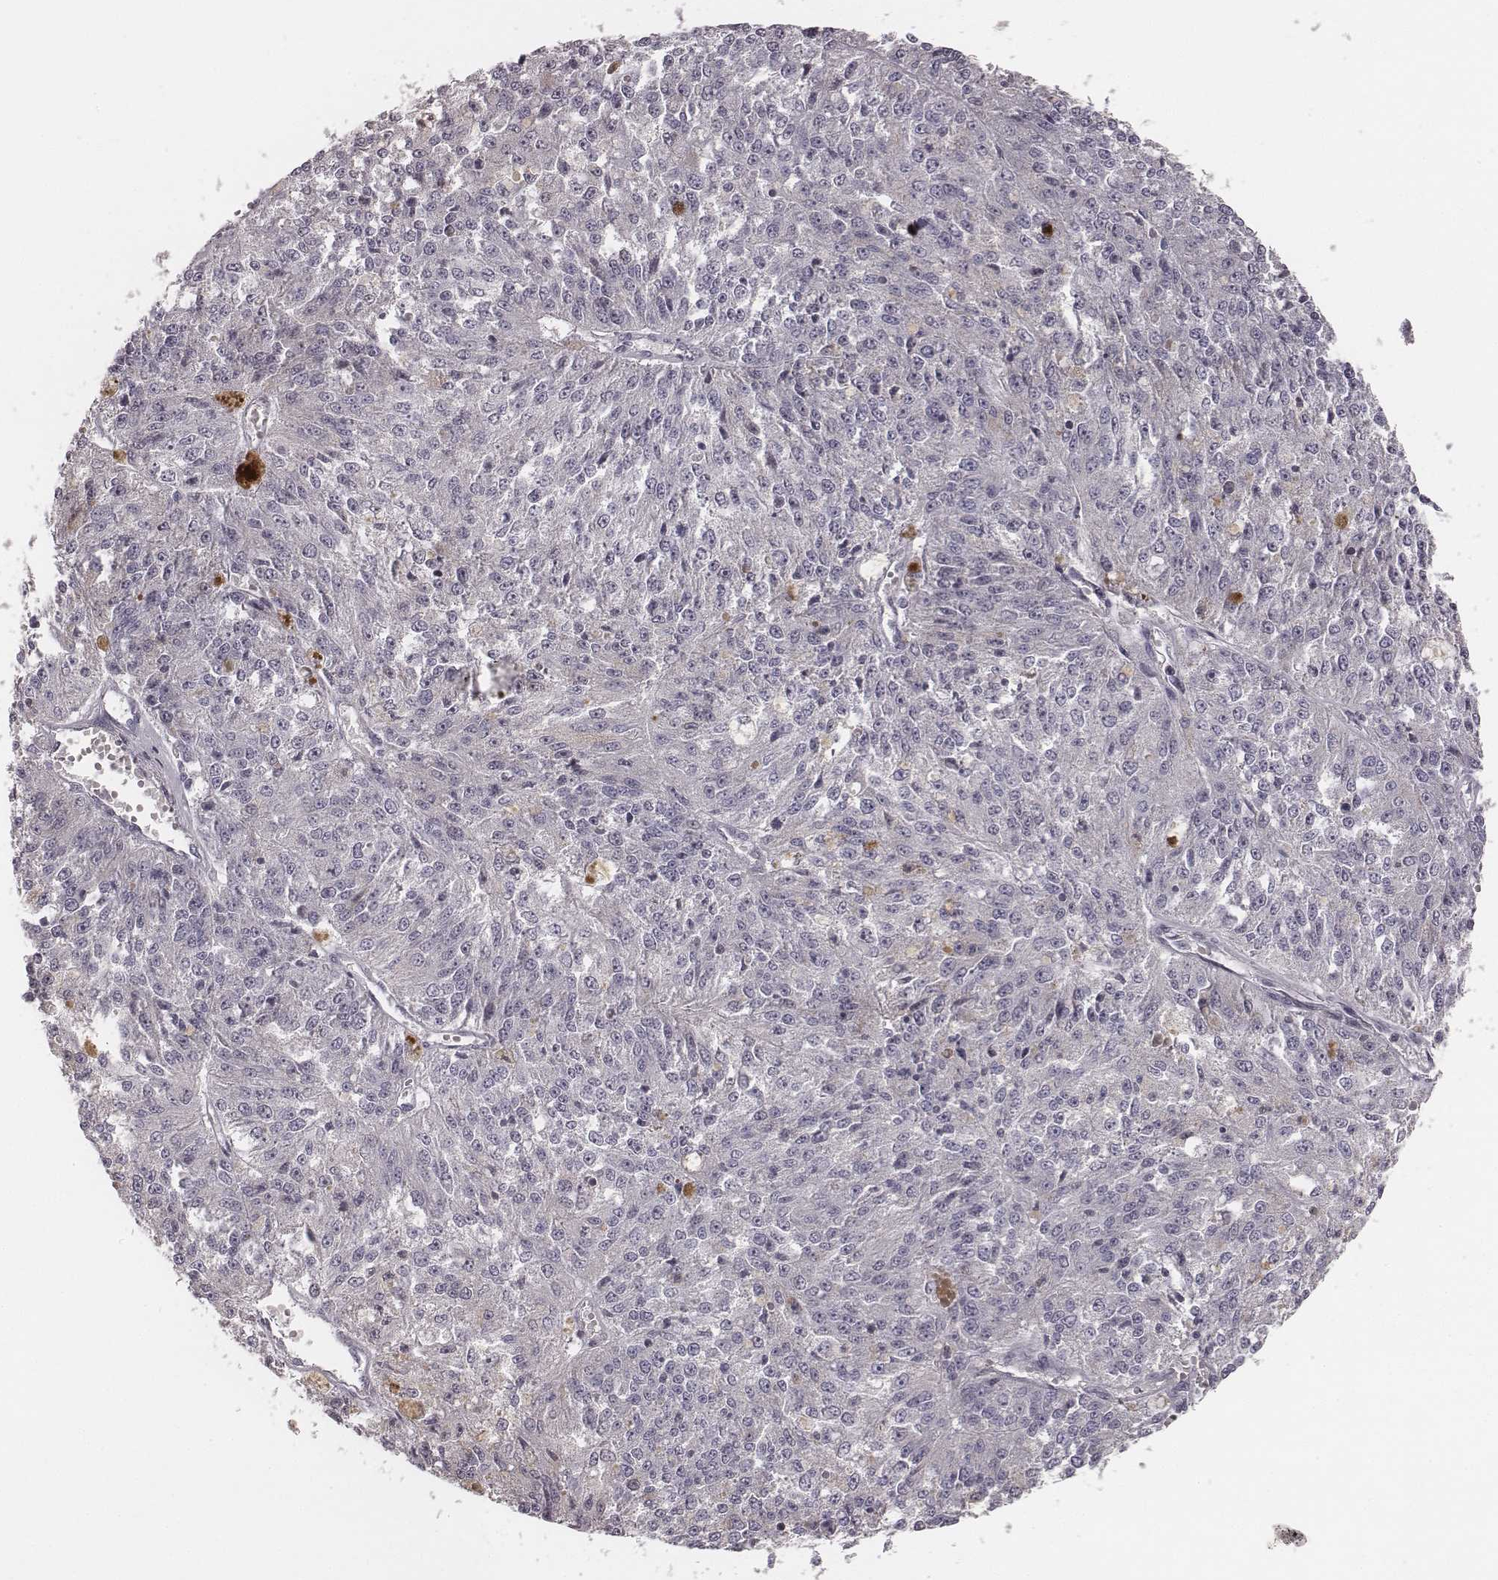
{"staining": {"intensity": "negative", "quantity": "none", "location": "none"}, "tissue": "melanoma", "cell_type": "Tumor cells", "image_type": "cancer", "snomed": [{"axis": "morphology", "description": "Malignant melanoma, Metastatic site"}, {"axis": "topography", "description": "Lymph node"}], "caption": "Immunohistochemical staining of human melanoma displays no significant staining in tumor cells.", "gene": "TLX3", "patient": {"sex": "female", "age": 64}}